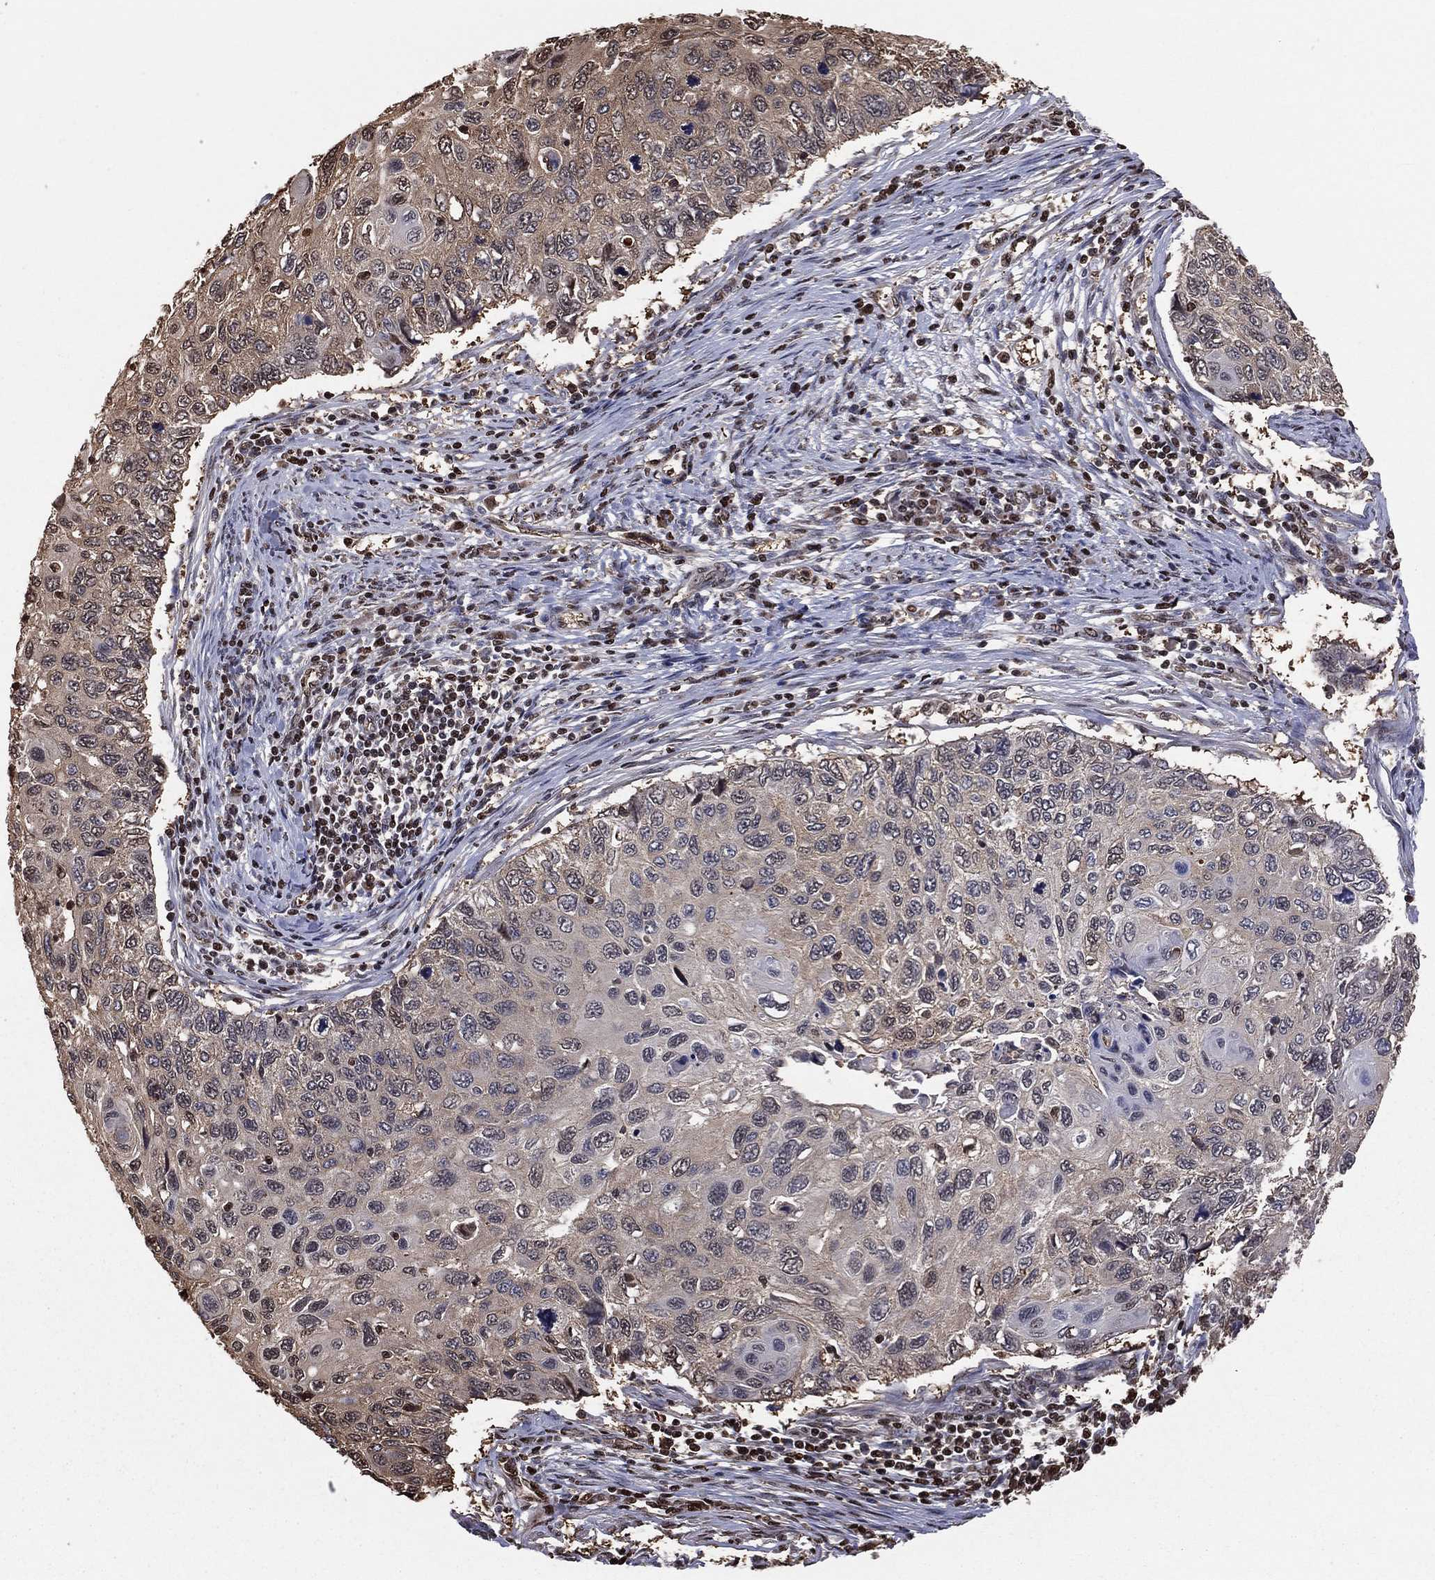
{"staining": {"intensity": "weak", "quantity": "25%-75%", "location": "cytoplasmic/membranous"}, "tissue": "cervical cancer", "cell_type": "Tumor cells", "image_type": "cancer", "snomed": [{"axis": "morphology", "description": "Squamous cell carcinoma, NOS"}, {"axis": "topography", "description": "Cervix"}], "caption": "A brown stain highlights weak cytoplasmic/membranous positivity of a protein in human cervical cancer (squamous cell carcinoma) tumor cells.", "gene": "GAPDH", "patient": {"sex": "female", "age": 70}}